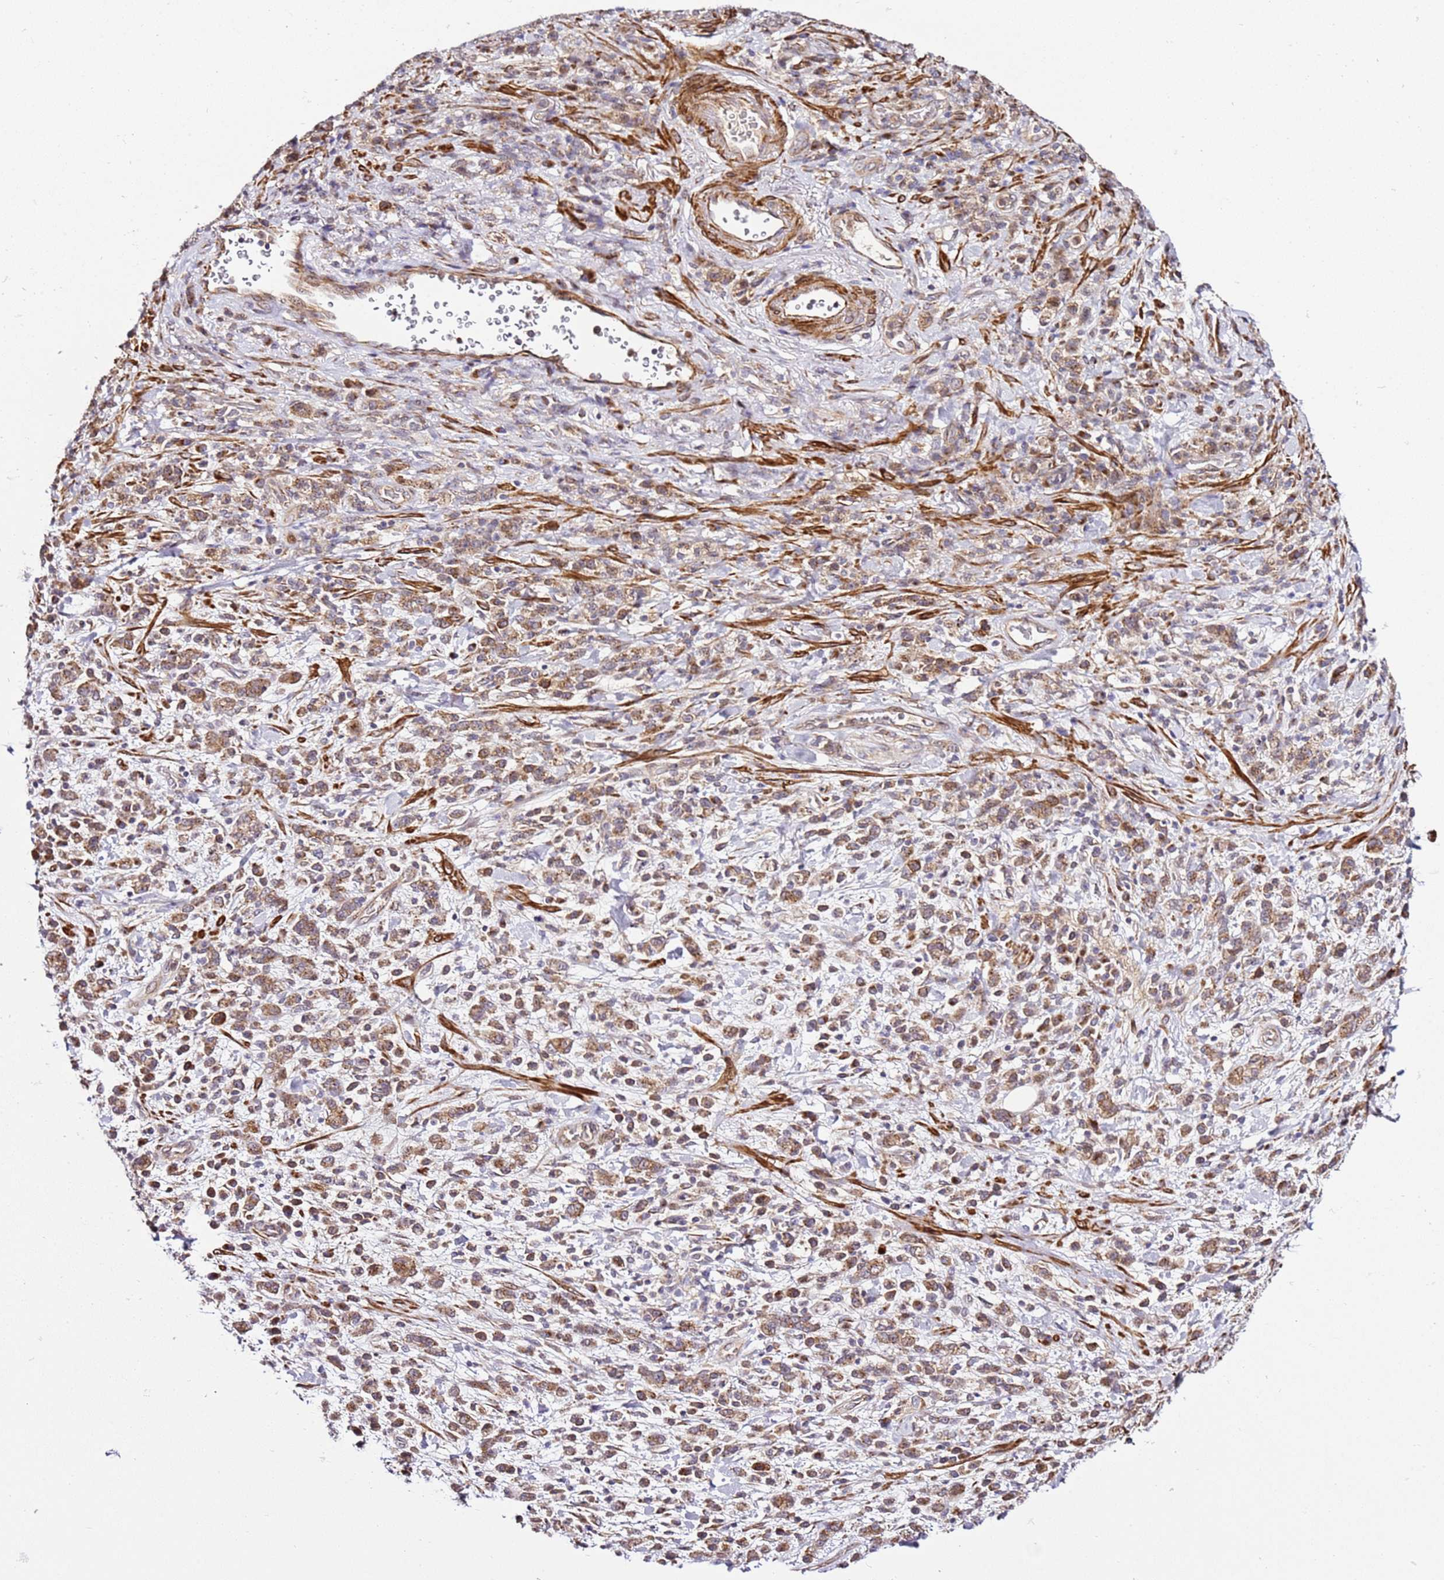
{"staining": {"intensity": "moderate", "quantity": ">75%", "location": "cytoplasmic/membranous"}, "tissue": "stomach cancer", "cell_type": "Tumor cells", "image_type": "cancer", "snomed": [{"axis": "morphology", "description": "Adenocarcinoma, NOS"}, {"axis": "topography", "description": "Stomach"}], "caption": "IHC staining of stomach cancer, which displays medium levels of moderate cytoplasmic/membranous positivity in about >75% of tumor cells indicating moderate cytoplasmic/membranous protein positivity. The staining was performed using DAB (3,3'-diaminobenzidine) (brown) for protein detection and nuclei were counterstained in hematoxylin (blue).", "gene": "PVRIG", "patient": {"sex": "male", "age": 77}}